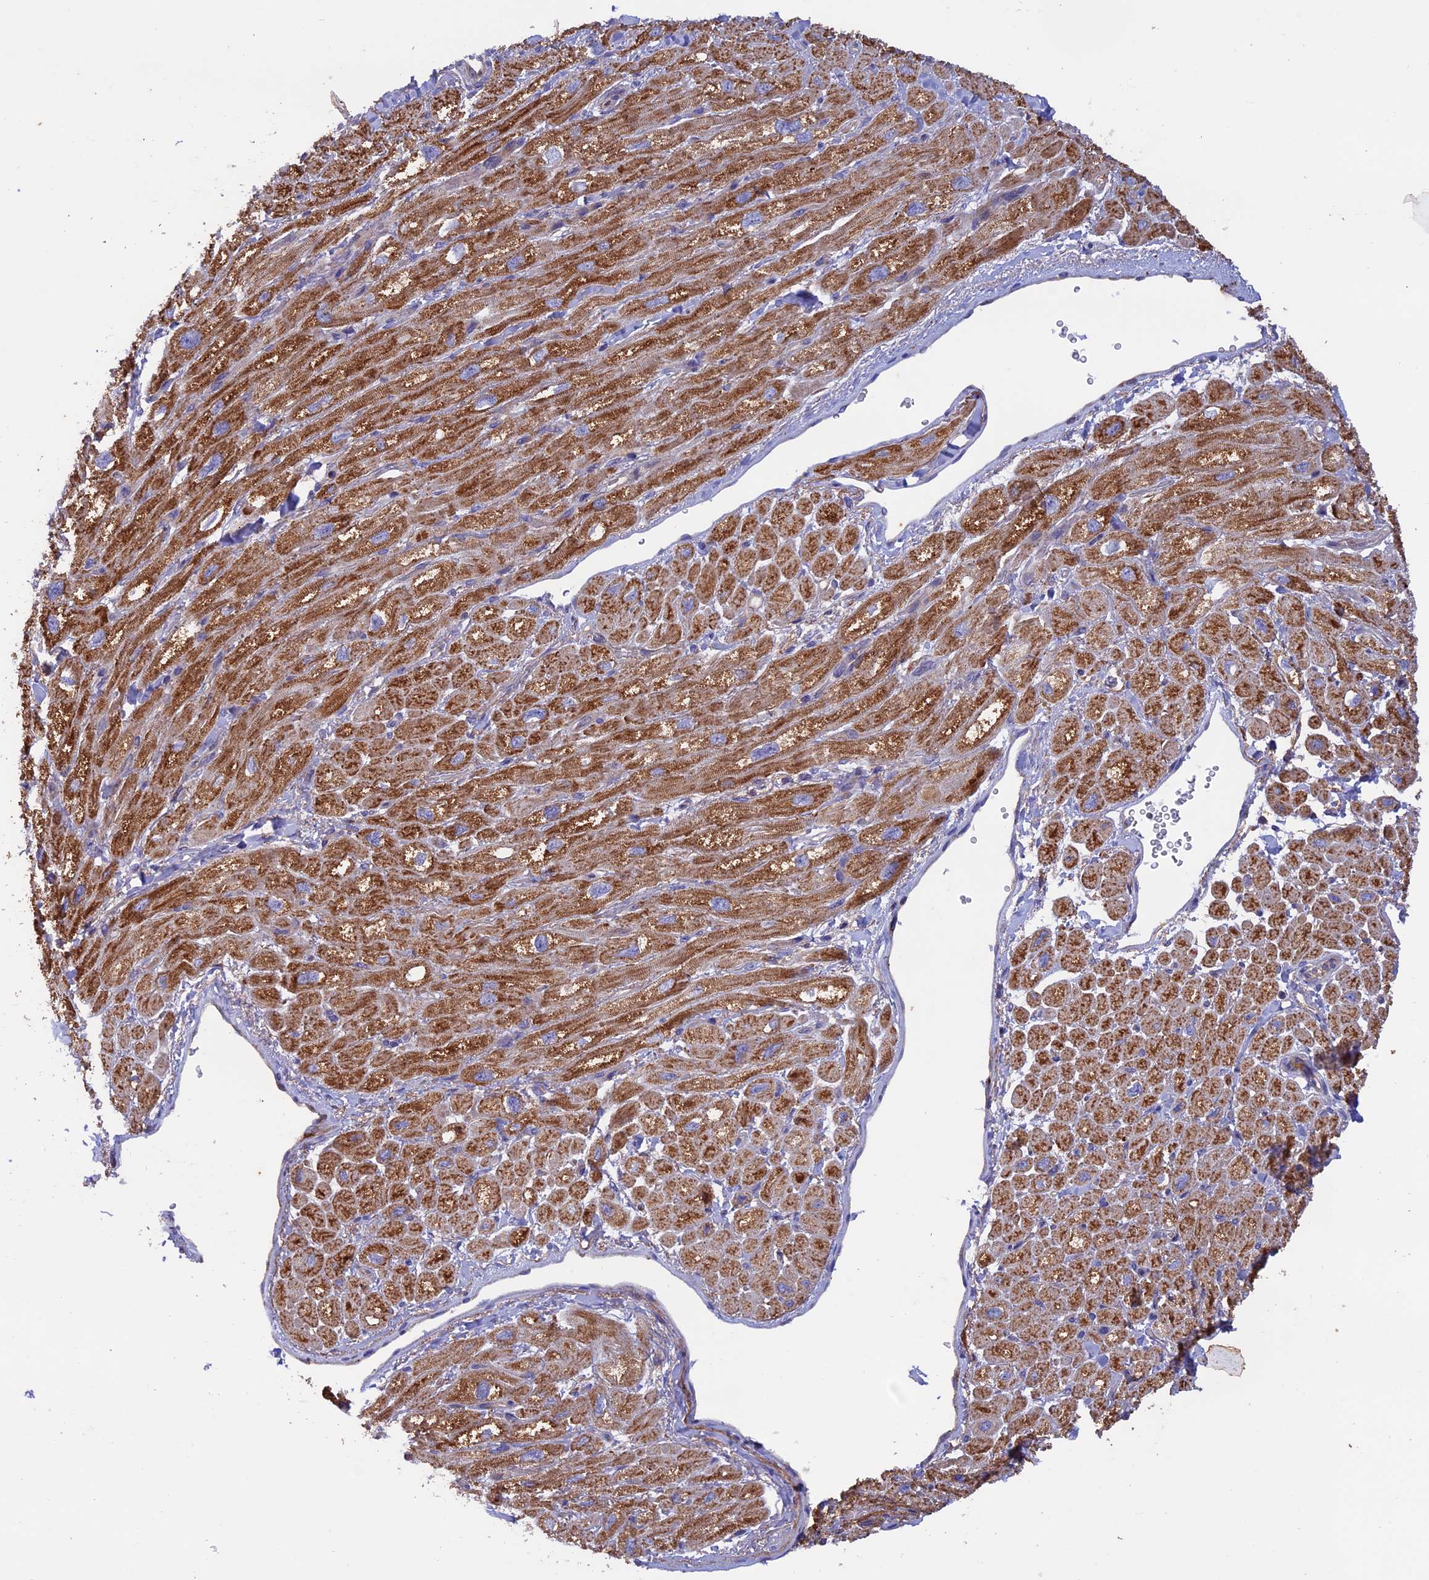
{"staining": {"intensity": "moderate", "quantity": ">75%", "location": "cytoplasmic/membranous"}, "tissue": "heart muscle", "cell_type": "Cardiomyocytes", "image_type": "normal", "snomed": [{"axis": "morphology", "description": "Normal tissue, NOS"}, {"axis": "topography", "description": "Heart"}], "caption": "Moderate cytoplasmic/membranous staining is present in about >75% of cardiomyocytes in normal heart muscle. (DAB (3,3'-diaminobenzidine) = brown stain, brightfield microscopy at high magnification).", "gene": "PTPN9", "patient": {"sex": "male", "age": 65}}